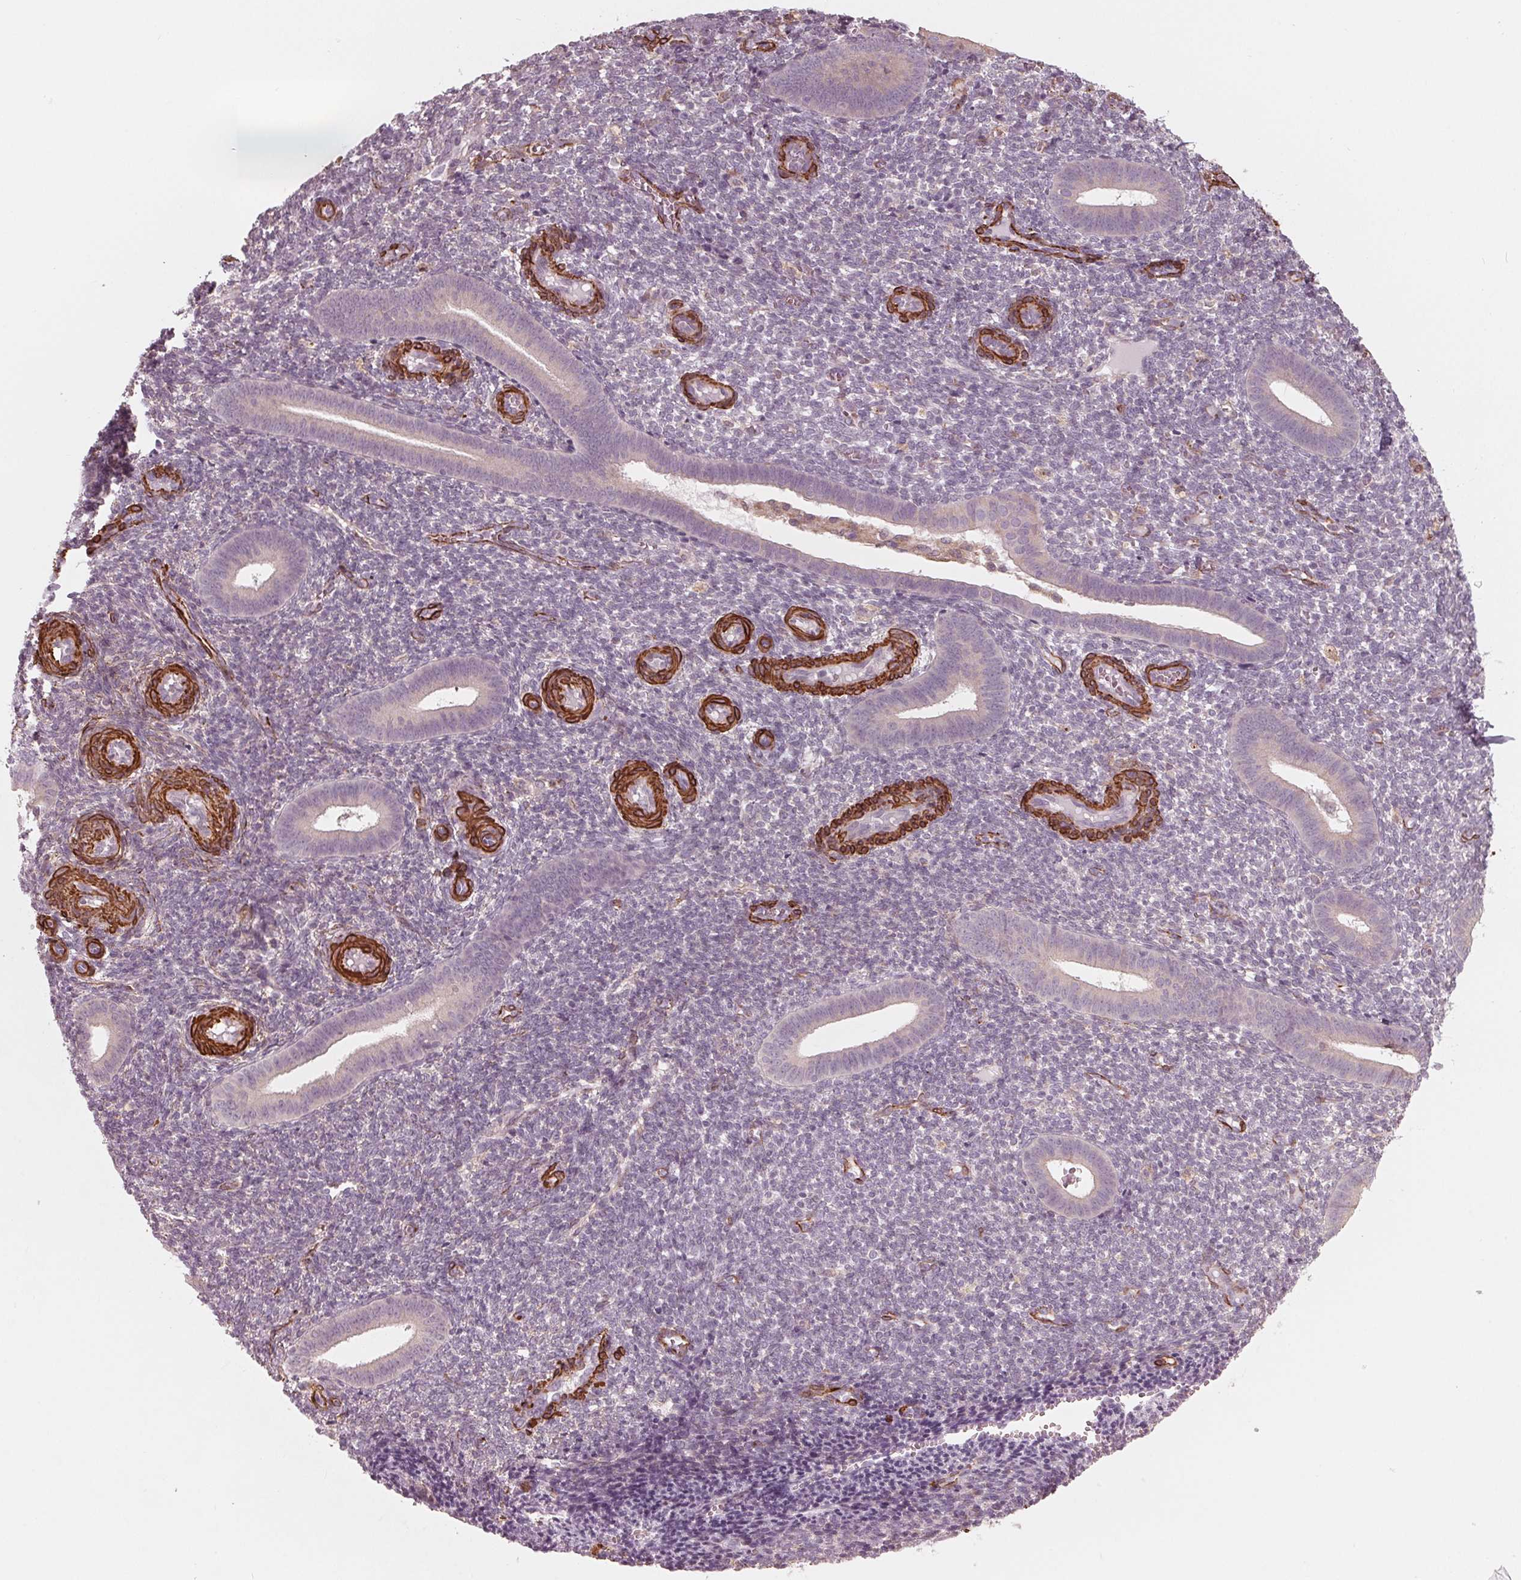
{"staining": {"intensity": "negative", "quantity": "none", "location": "none"}, "tissue": "endometrium", "cell_type": "Cells in endometrial stroma", "image_type": "normal", "snomed": [{"axis": "morphology", "description": "Normal tissue, NOS"}, {"axis": "topography", "description": "Endometrium"}], "caption": "Normal endometrium was stained to show a protein in brown. There is no significant expression in cells in endometrial stroma. (Immunohistochemistry (ihc), brightfield microscopy, high magnification).", "gene": "MIER3", "patient": {"sex": "female", "age": 25}}